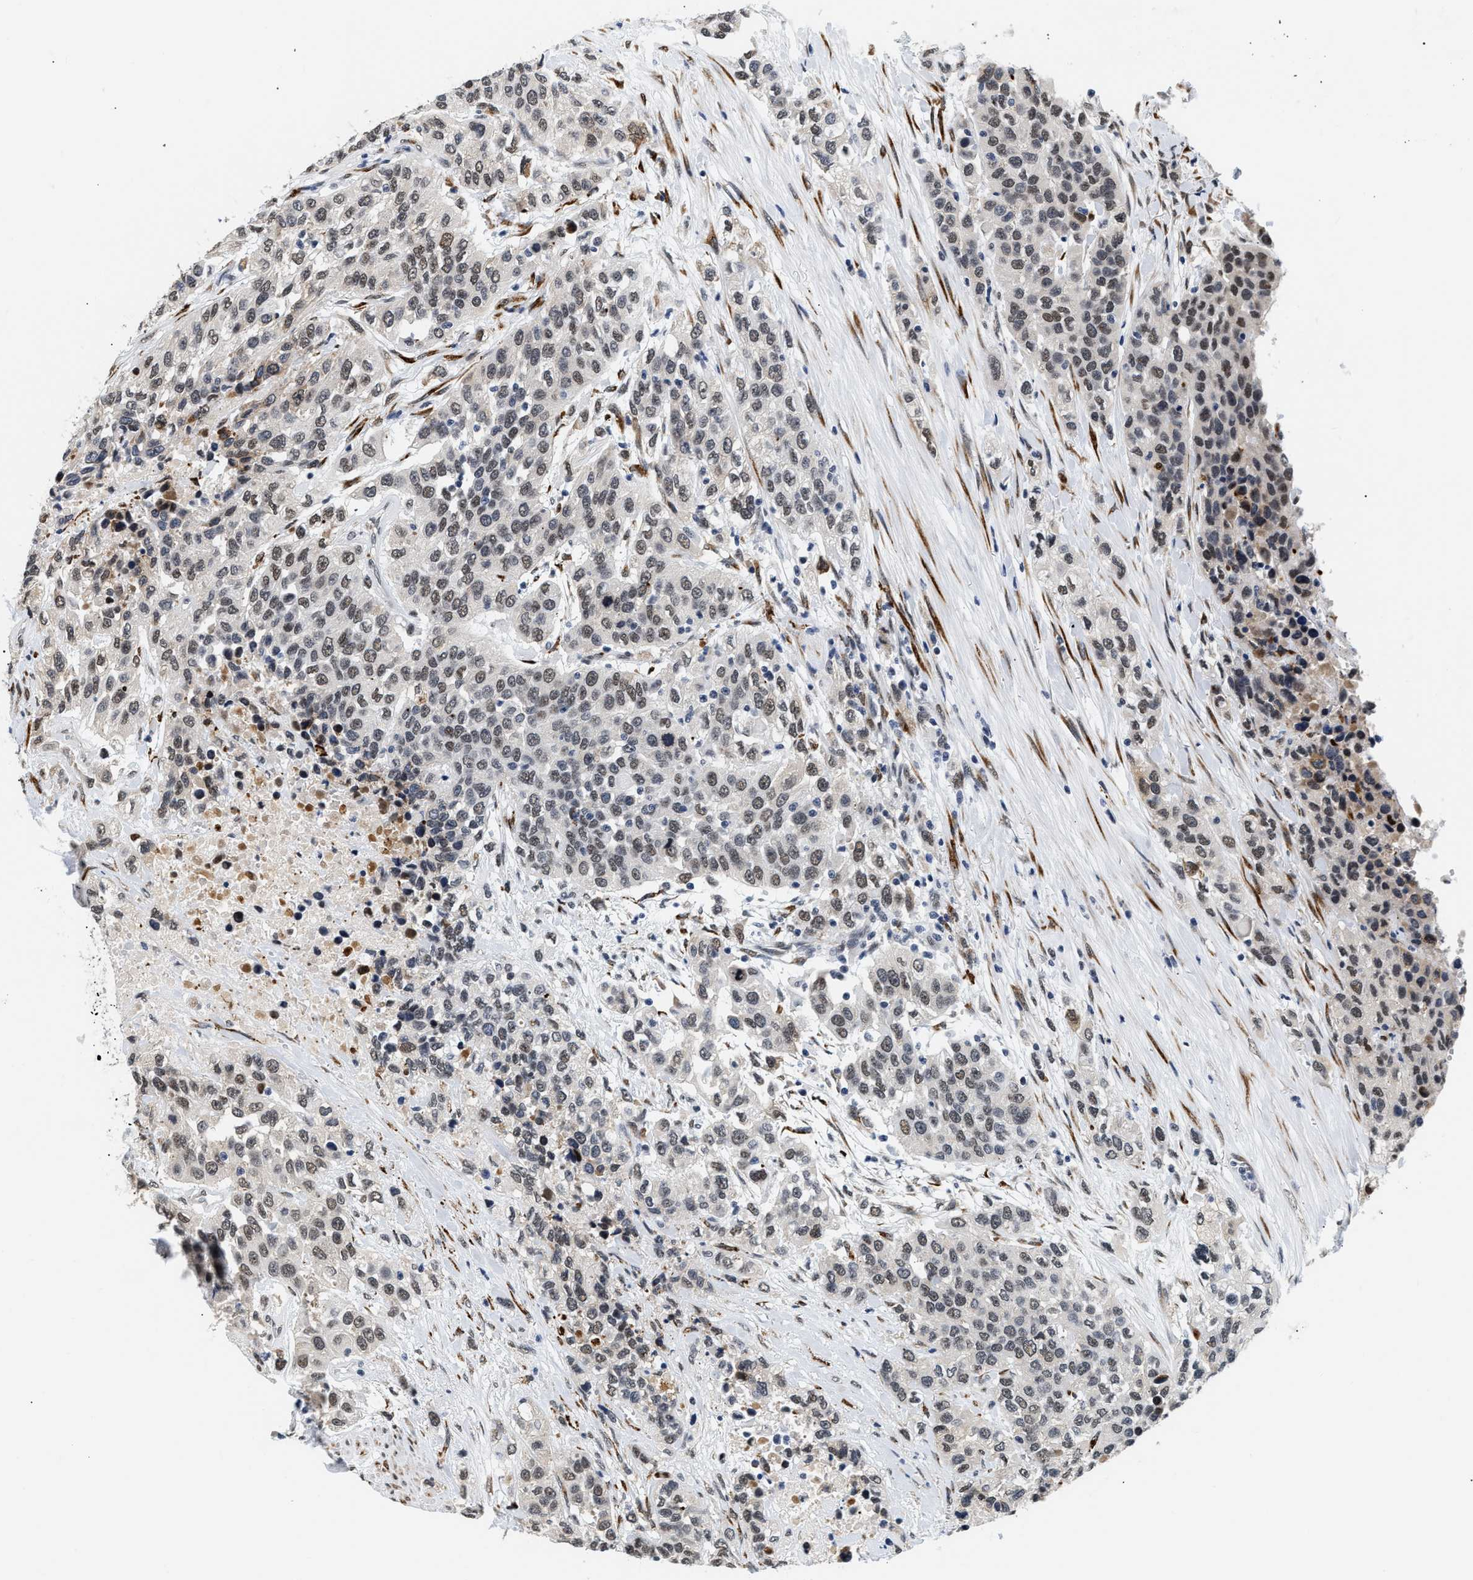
{"staining": {"intensity": "weak", "quantity": ">75%", "location": "nuclear"}, "tissue": "urothelial cancer", "cell_type": "Tumor cells", "image_type": "cancer", "snomed": [{"axis": "morphology", "description": "Urothelial carcinoma, High grade"}, {"axis": "topography", "description": "Urinary bladder"}], "caption": "Immunohistochemistry image of human urothelial cancer stained for a protein (brown), which shows low levels of weak nuclear staining in about >75% of tumor cells.", "gene": "THOC1", "patient": {"sex": "female", "age": 80}}